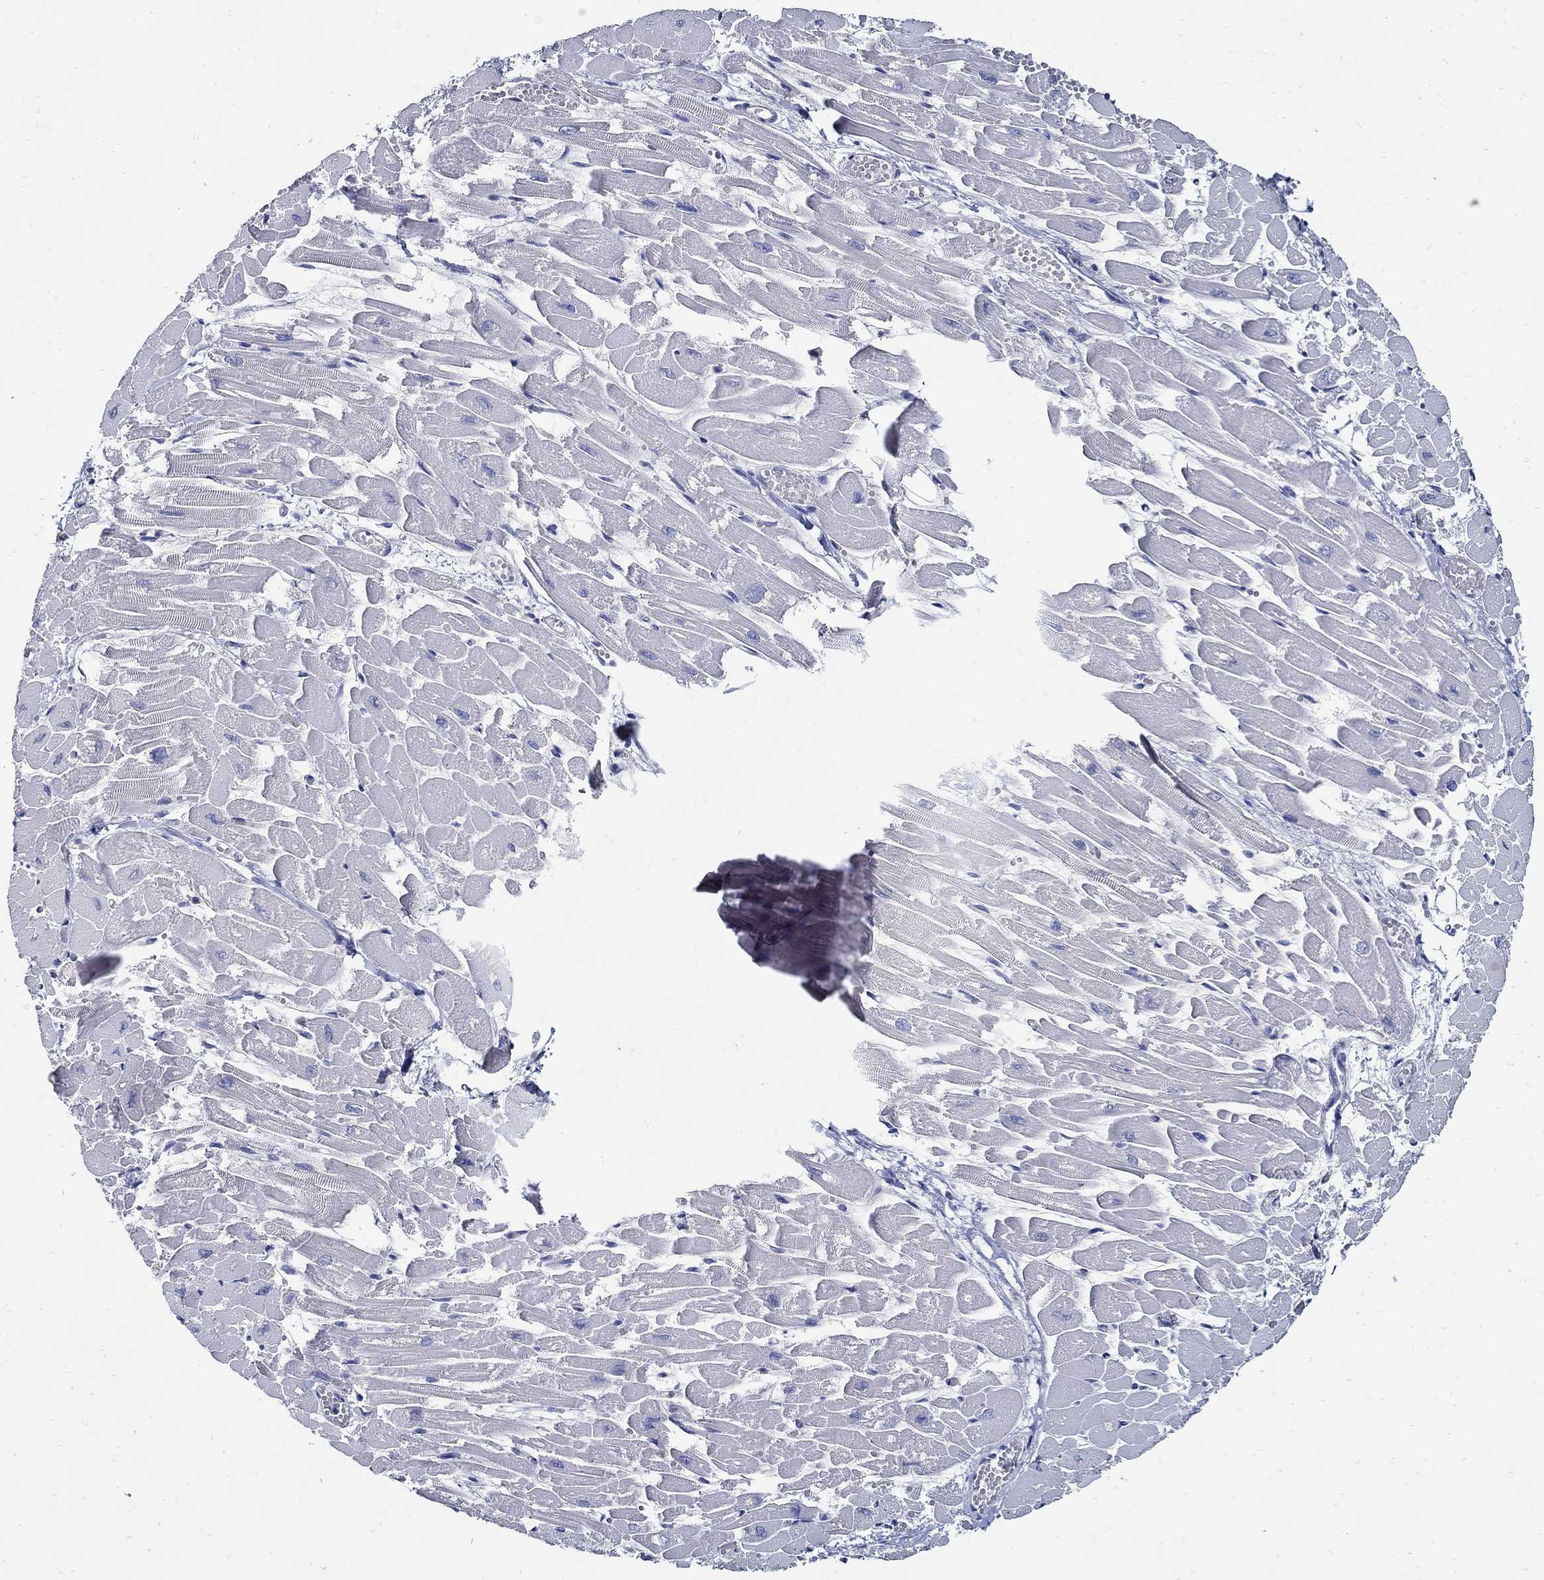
{"staining": {"intensity": "negative", "quantity": "none", "location": "none"}, "tissue": "heart muscle", "cell_type": "Cardiomyocytes", "image_type": "normal", "snomed": [{"axis": "morphology", "description": "Normal tissue, NOS"}, {"axis": "topography", "description": "Heart"}], "caption": "Cardiomyocytes are negative for protein expression in normal human heart muscle. The staining was performed using DAB to visualize the protein expression in brown, while the nuclei were stained in blue with hematoxylin (Magnification: 20x).", "gene": "PRX", "patient": {"sex": "female", "age": 52}}